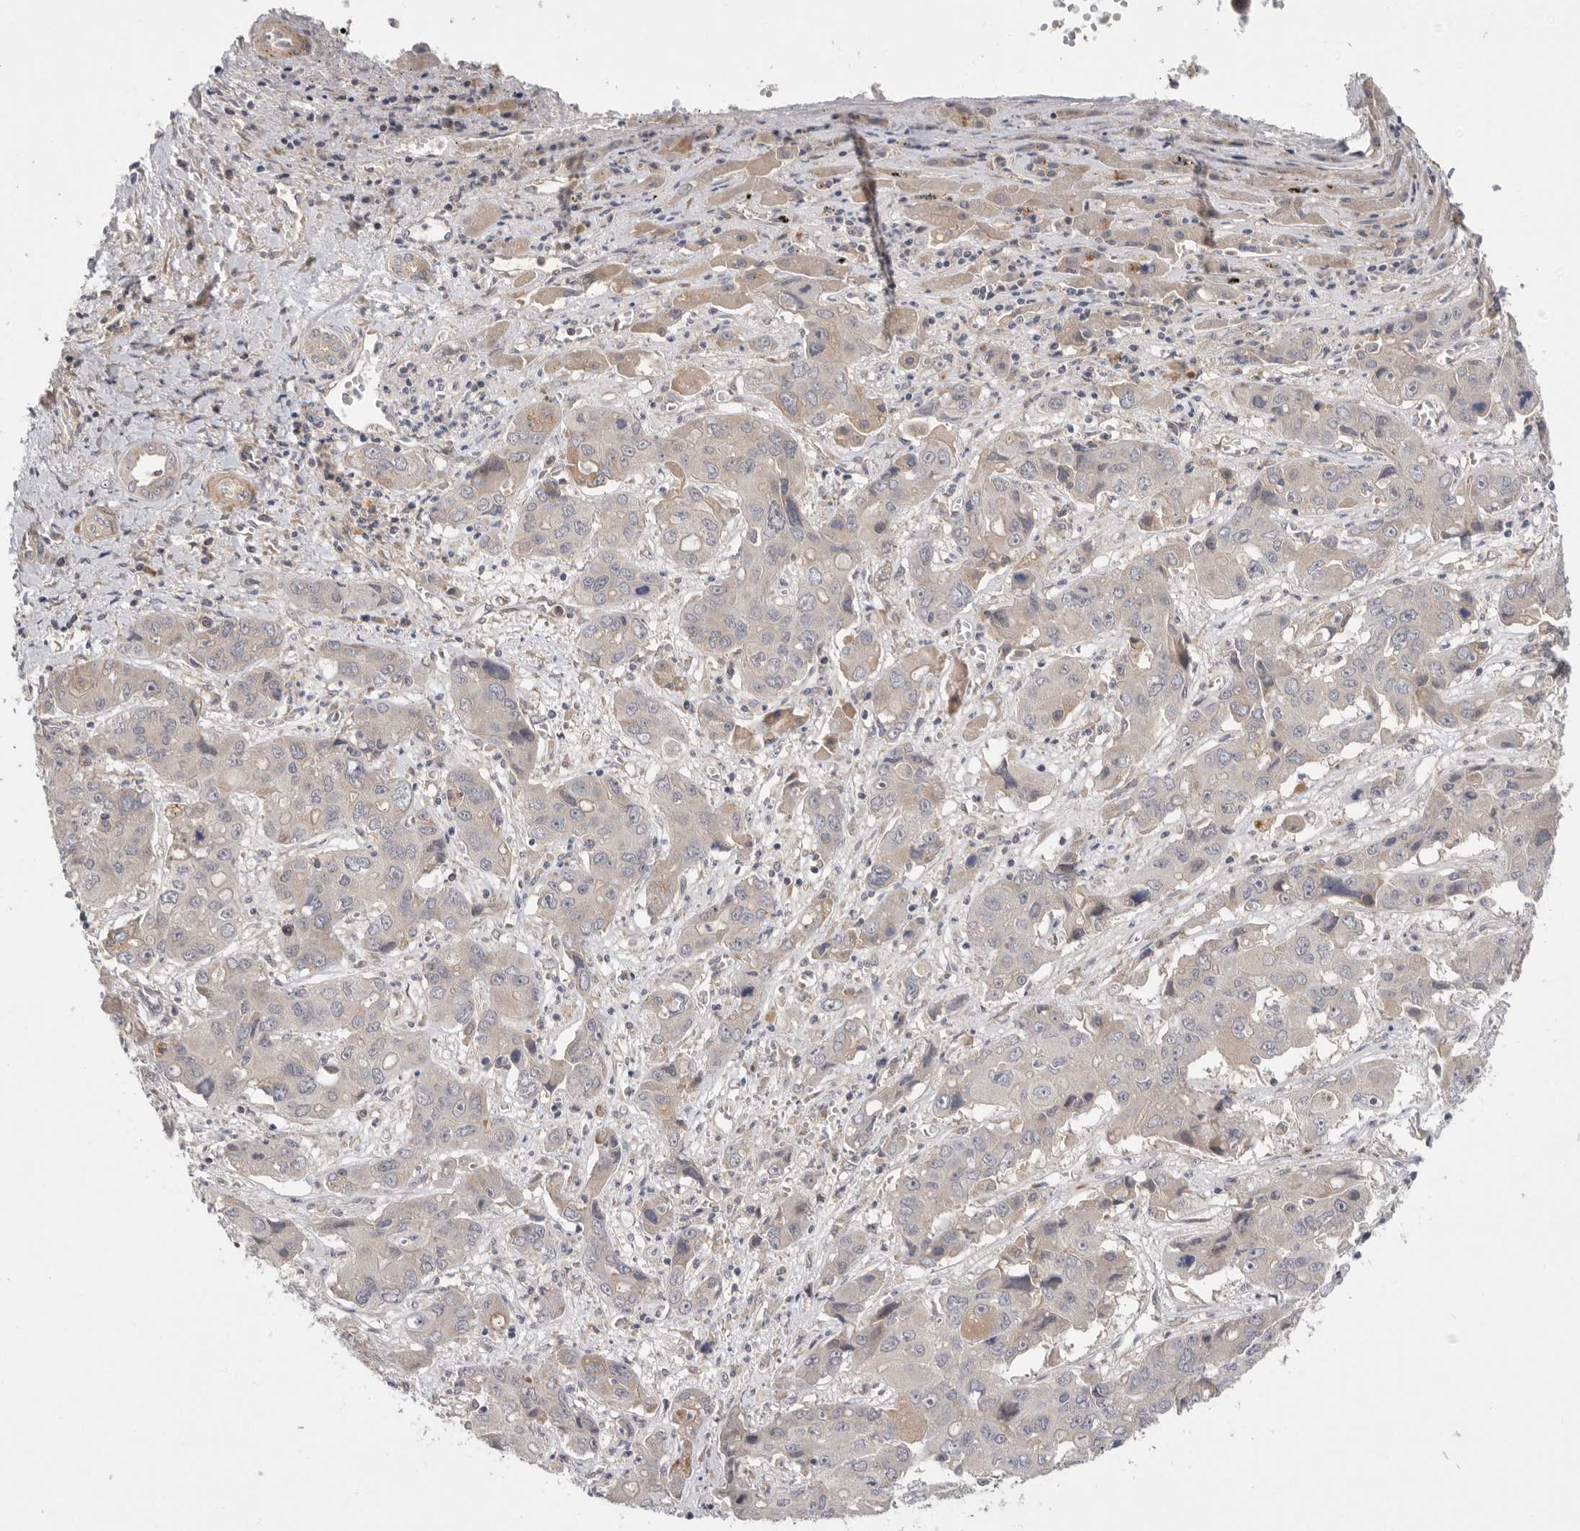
{"staining": {"intensity": "negative", "quantity": "none", "location": "none"}, "tissue": "liver cancer", "cell_type": "Tumor cells", "image_type": "cancer", "snomed": [{"axis": "morphology", "description": "Cholangiocarcinoma"}, {"axis": "topography", "description": "Liver"}], "caption": "The image exhibits no staining of tumor cells in liver cholangiocarcinoma.", "gene": "MTFR1L", "patient": {"sex": "male", "age": 67}}